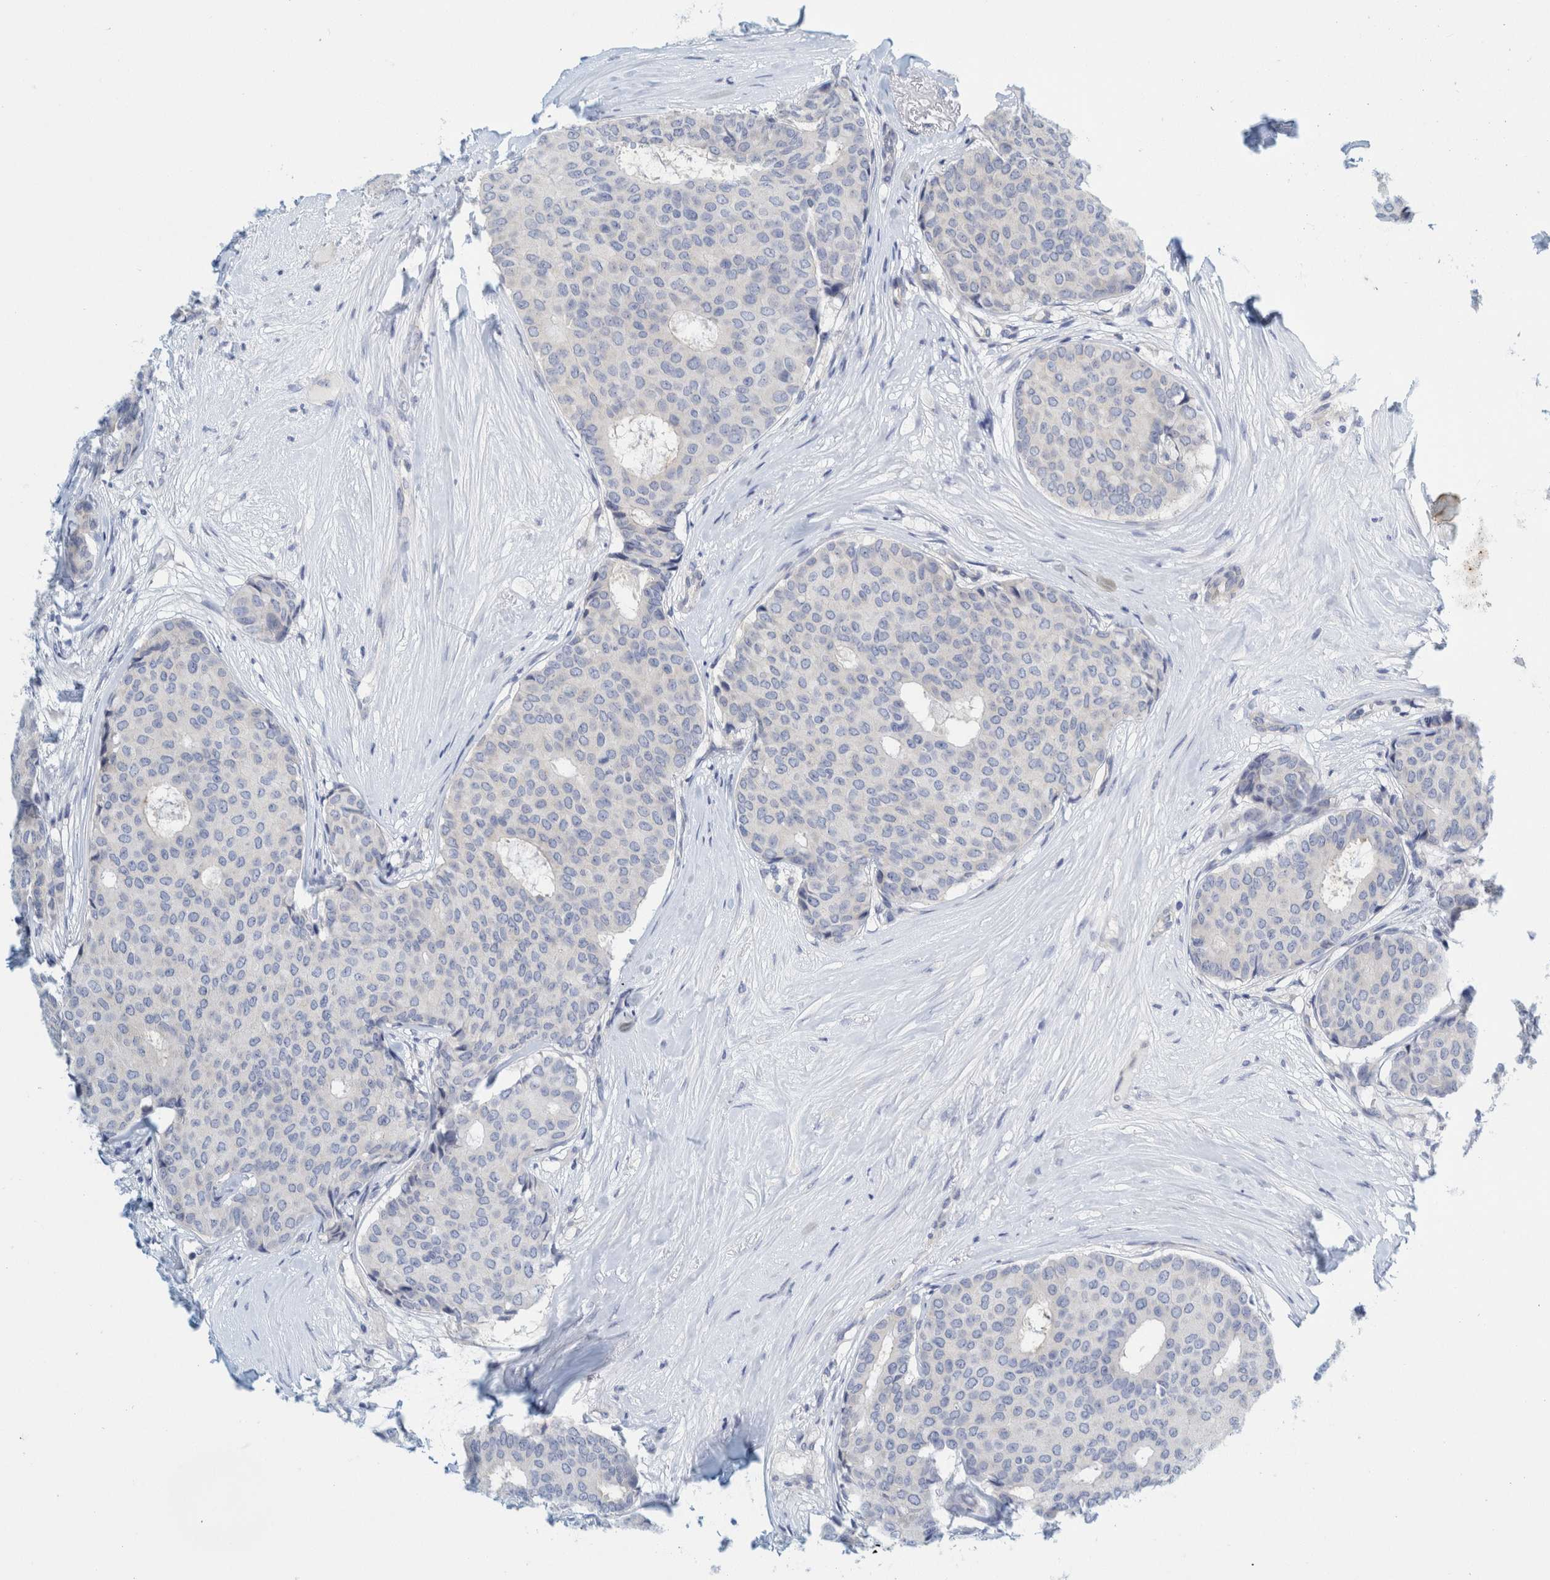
{"staining": {"intensity": "negative", "quantity": "none", "location": "none"}, "tissue": "breast cancer", "cell_type": "Tumor cells", "image_type": "cancer", "snomed": [{"axis": "morphology", "description": "Duct carcinoma"}, {"axis": "topography", "description": "Breast"}], "caption": "Immunohistochemistry image of human breast cancer (intraductal carcinoma) stained for a protein (brown), which displays no staining in tumor cells.", "gene": "ZNF324B", "patient": {"sex": "female", "age": 75}}